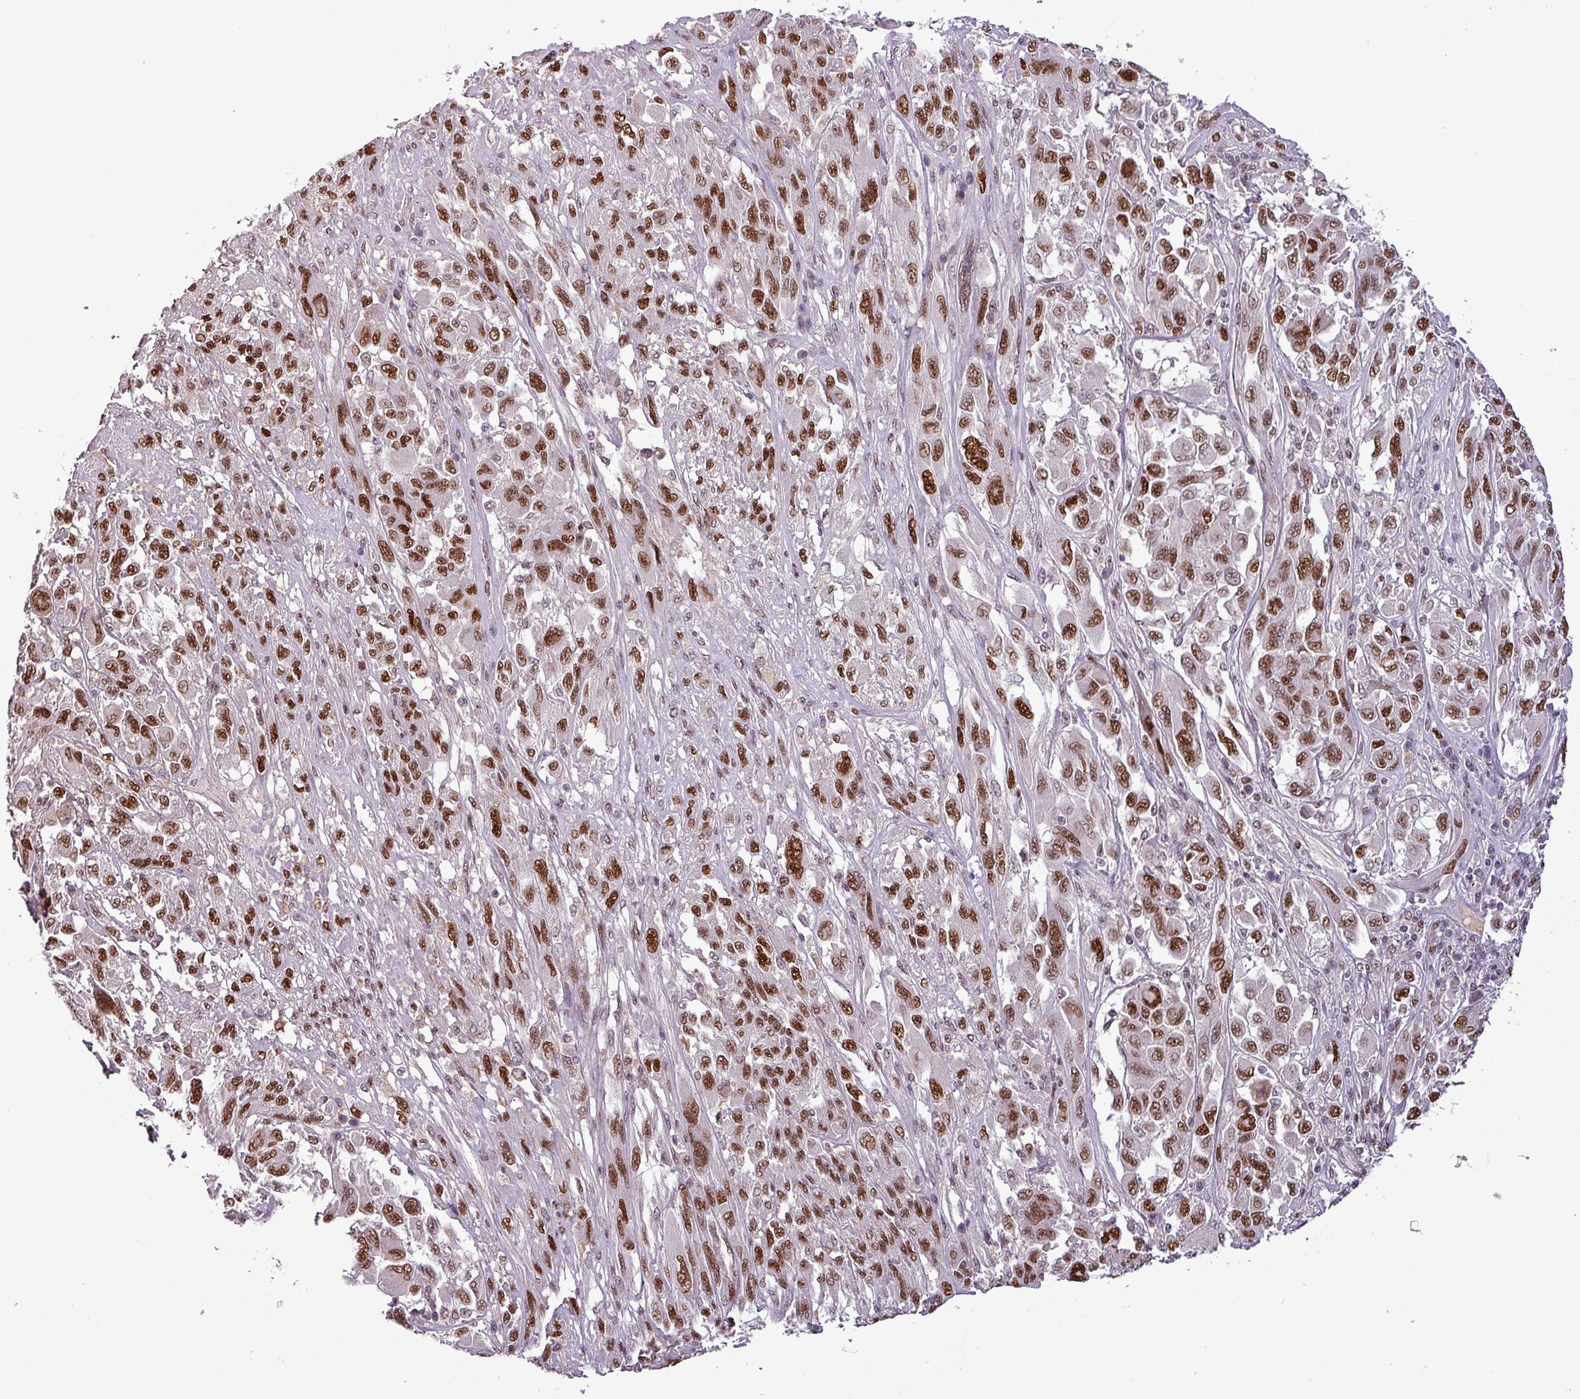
{"staining": {"intensity": "strong", "quantity": ">75%", "location": "nuclear"}, "tissue": "melanoma", "cell_type": "Tumor cells", "image_type": "cancer", "snomed": [{"axis": "morphology", "description": "Malignant melanoma, NOS"}, {"axis": "topography", "description": "Skin"}], "caption": "The micrograph exhibits a brown stain indicating the presence of a protein in the nuclear of tumor cells in malignant melanoma.", "gene": "IRF2BPL", "patient": {"sex": "female", "age": 91}}